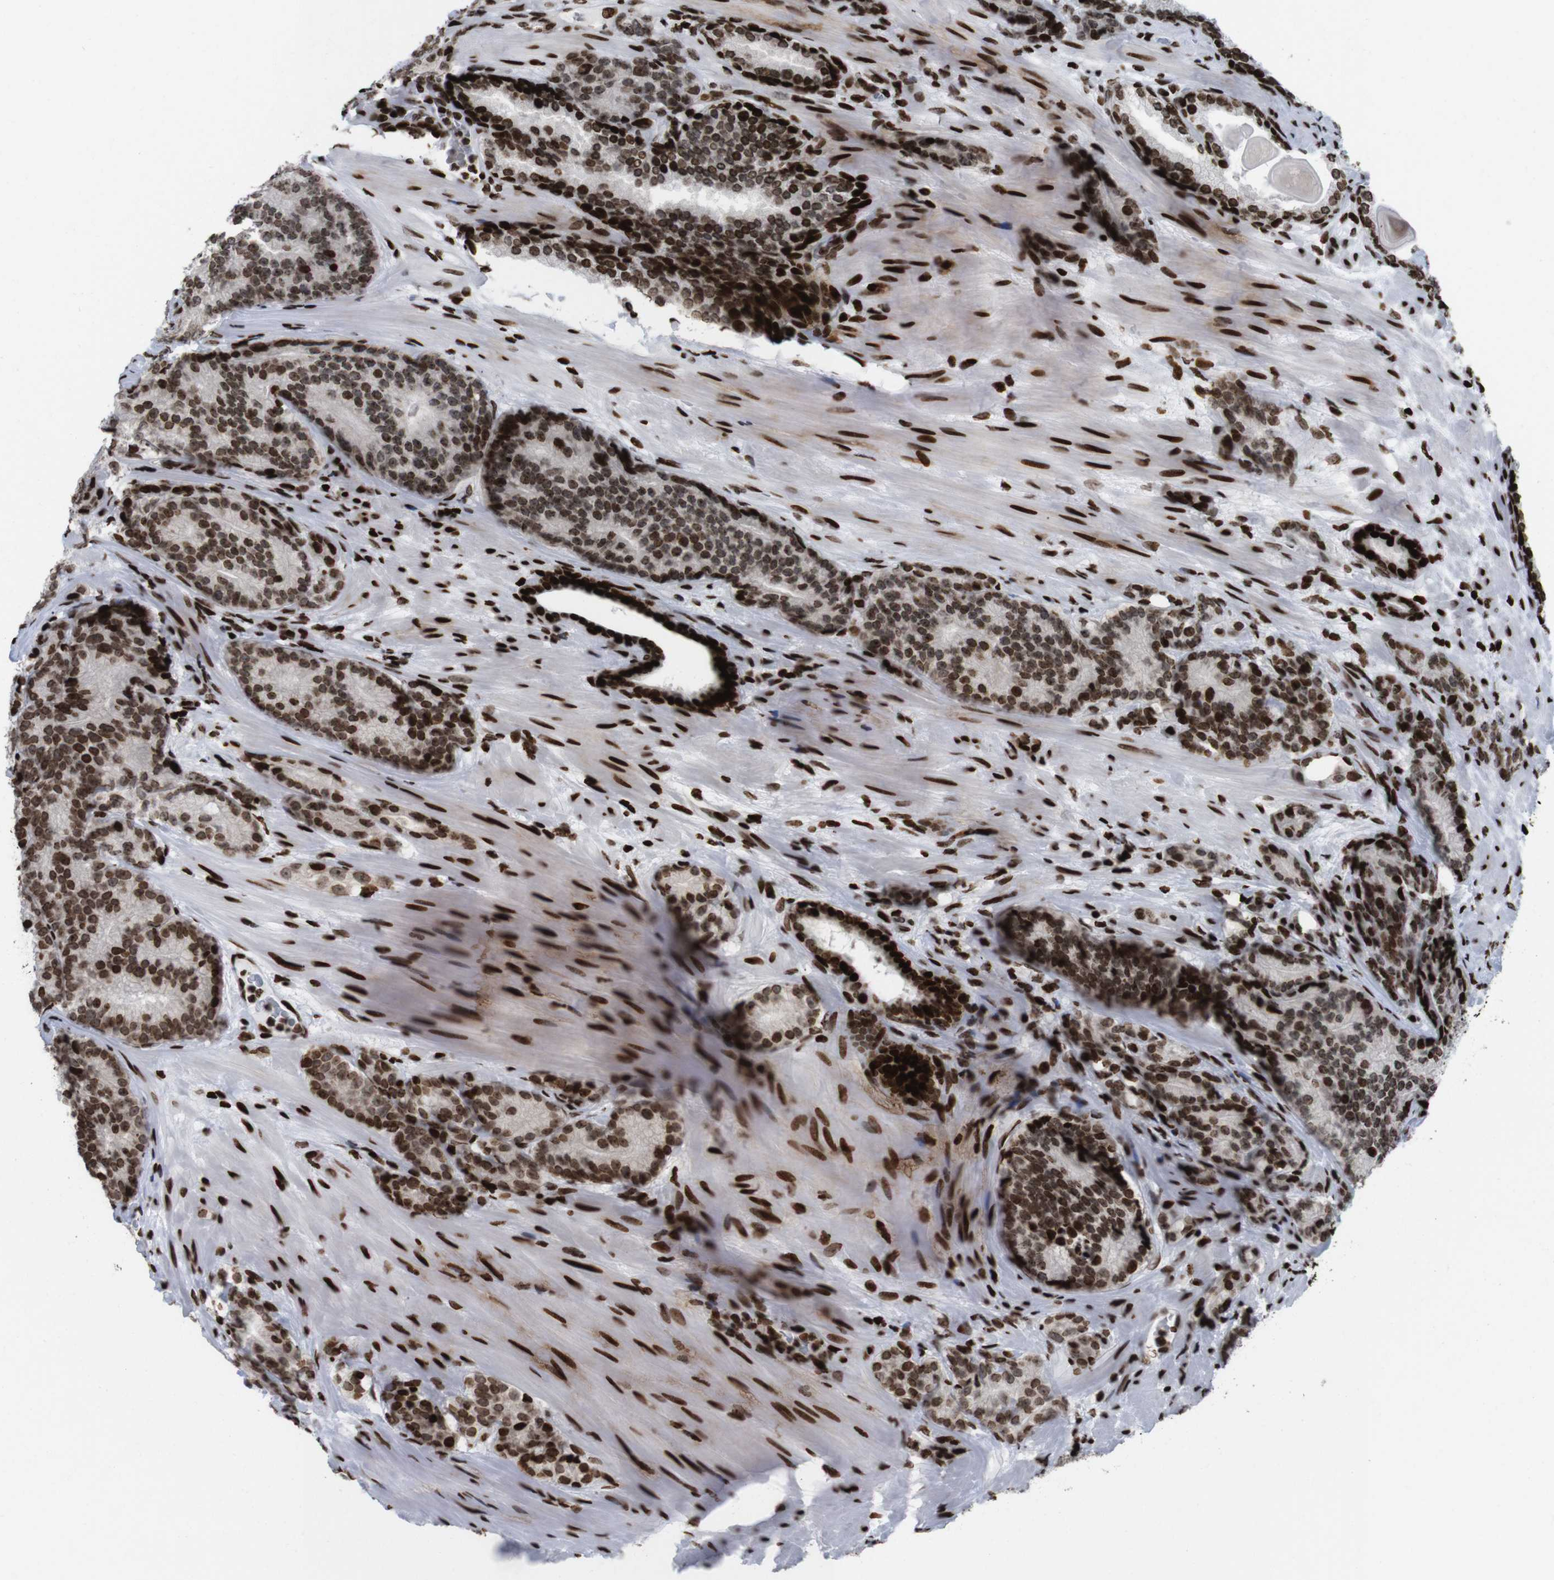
{"staining": {"intensity": "strong", "quantity": ">75%", "location": "nuclear"}, "tissue": "prostate cancer", "cell_type": "Tumor cells", "image_type": "cancer", "snomed": [{"axis": "morphology", "description": "Adenocarcinoma, High grade"}, {"axis": "topography", "description": "Prostate"}], "caption": "Prostate high-grade adenocarcinoma was stained to show a protein in brown. There is high levels of strong nuclear staining in approximately >75% of tumor cells.", "gene": "H1-4", "patient": {"sex": "male", "age": 61}}